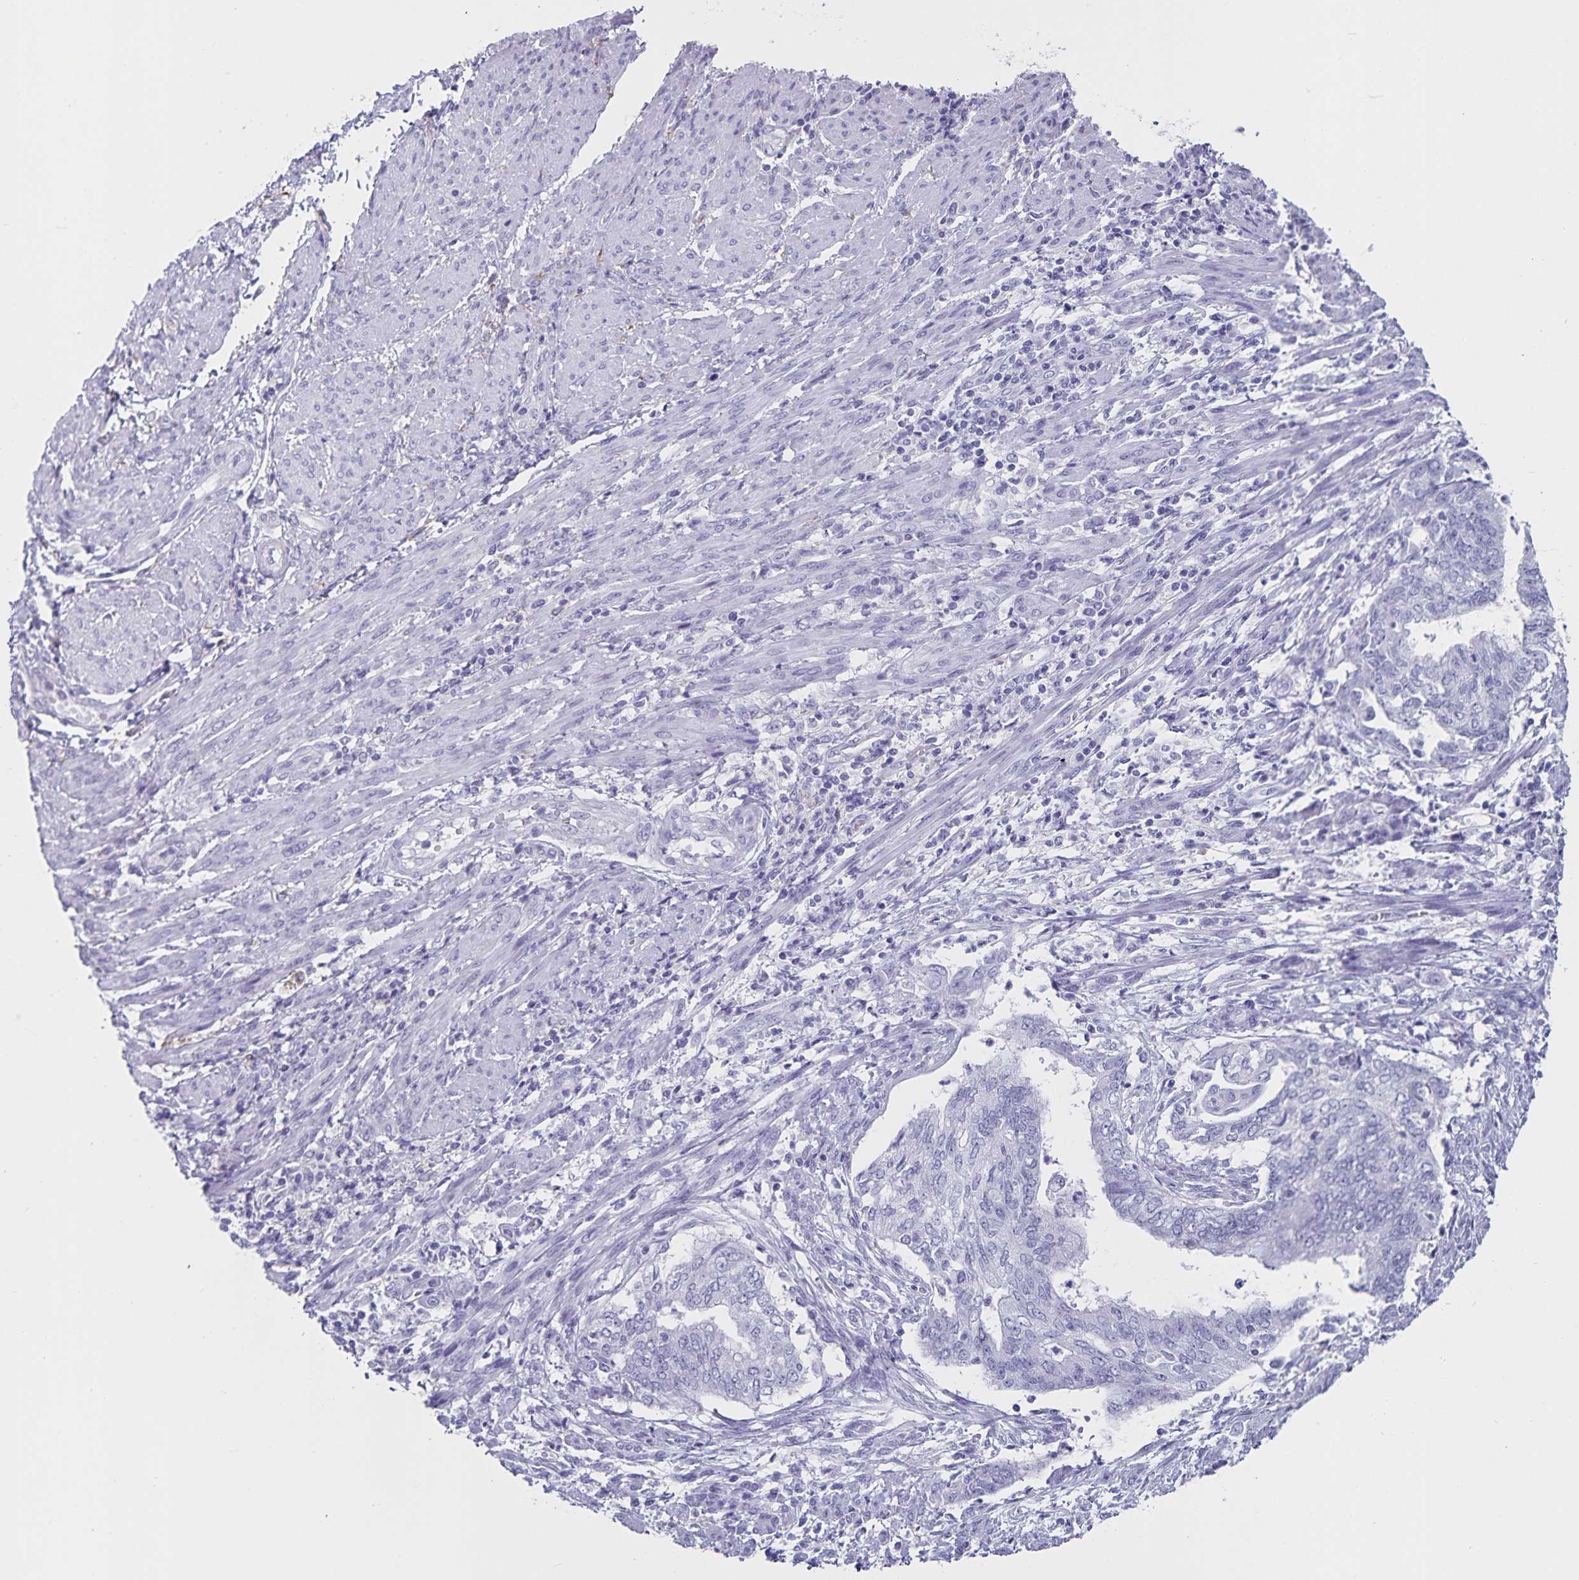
{"staining": {"intensity": "negative", "quantity": "none", "location": "none"}, "tissue": "endometrial cancer", "cell_type": "Tumor cells", "image_type": "cancer", "snomed": [{"axis": "morphology", "description": "Adenocarcinoma, NOS"}, {"axis": "topography", "description": "Endometrium"}], "caption": "The micrograph displays no significant positivity in tumor cells of endometrial cancer.", "gene": "PLAC1", "patient": {"sex": "female", "age": 65}}